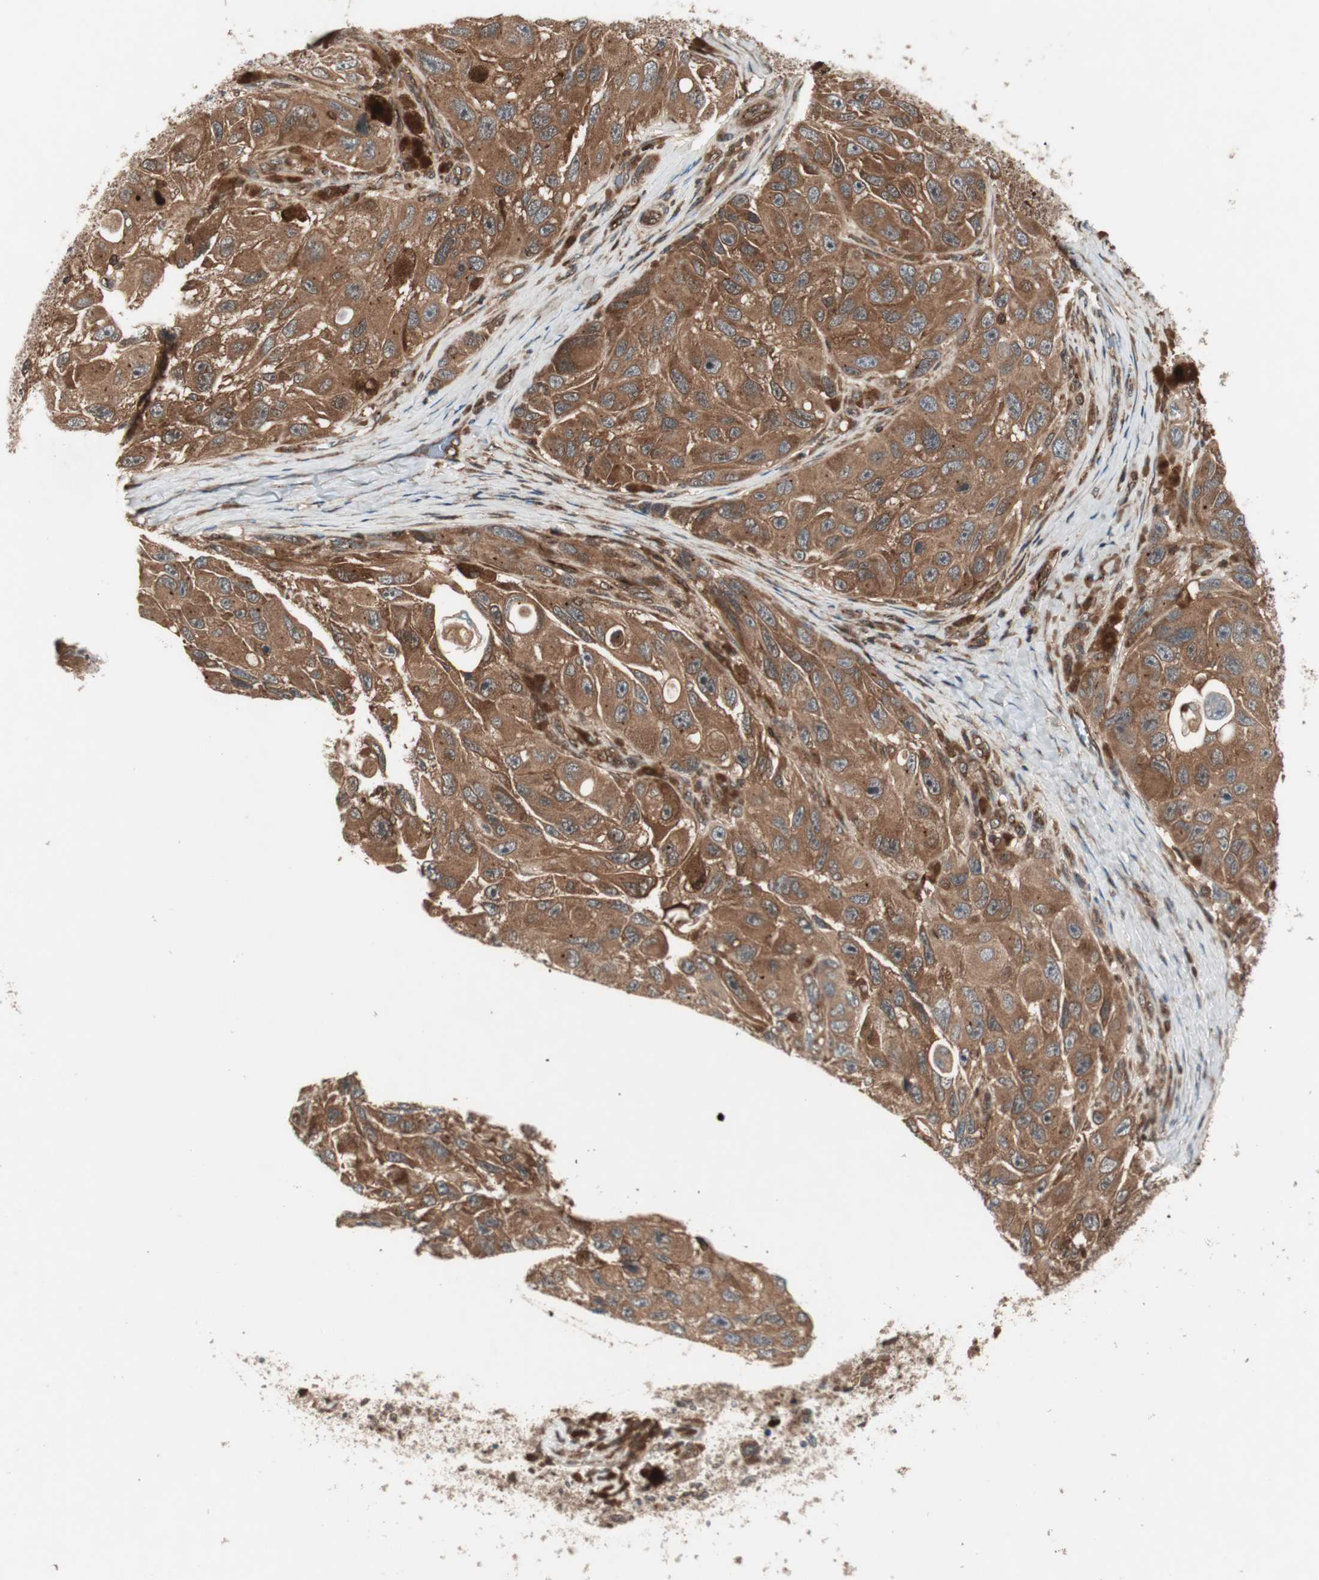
{"staining": {"intensity": "moderate", "quantity": ">75%", "location": "cytoplasmic/membranous"}, "tissue": "melanoma", "cell_type": "Tumor cells", "image_type": "cancer", "snomed": [{"axis": "morphology", "description": "Malignant melanoma, NOS"}, {"axis": "topography", "description": "Skin"}], "caption": "High-magnification brightfield microscopy of melanoma stained with DAB (brown) and counterstained with hematoxylin (blue). tumor cells exhibit moderate cytoplasmic/membranous positivity is identified in about>75% of cells.", "gene": "PRKG2", "patient": {"sex": "female", "age": 73}}